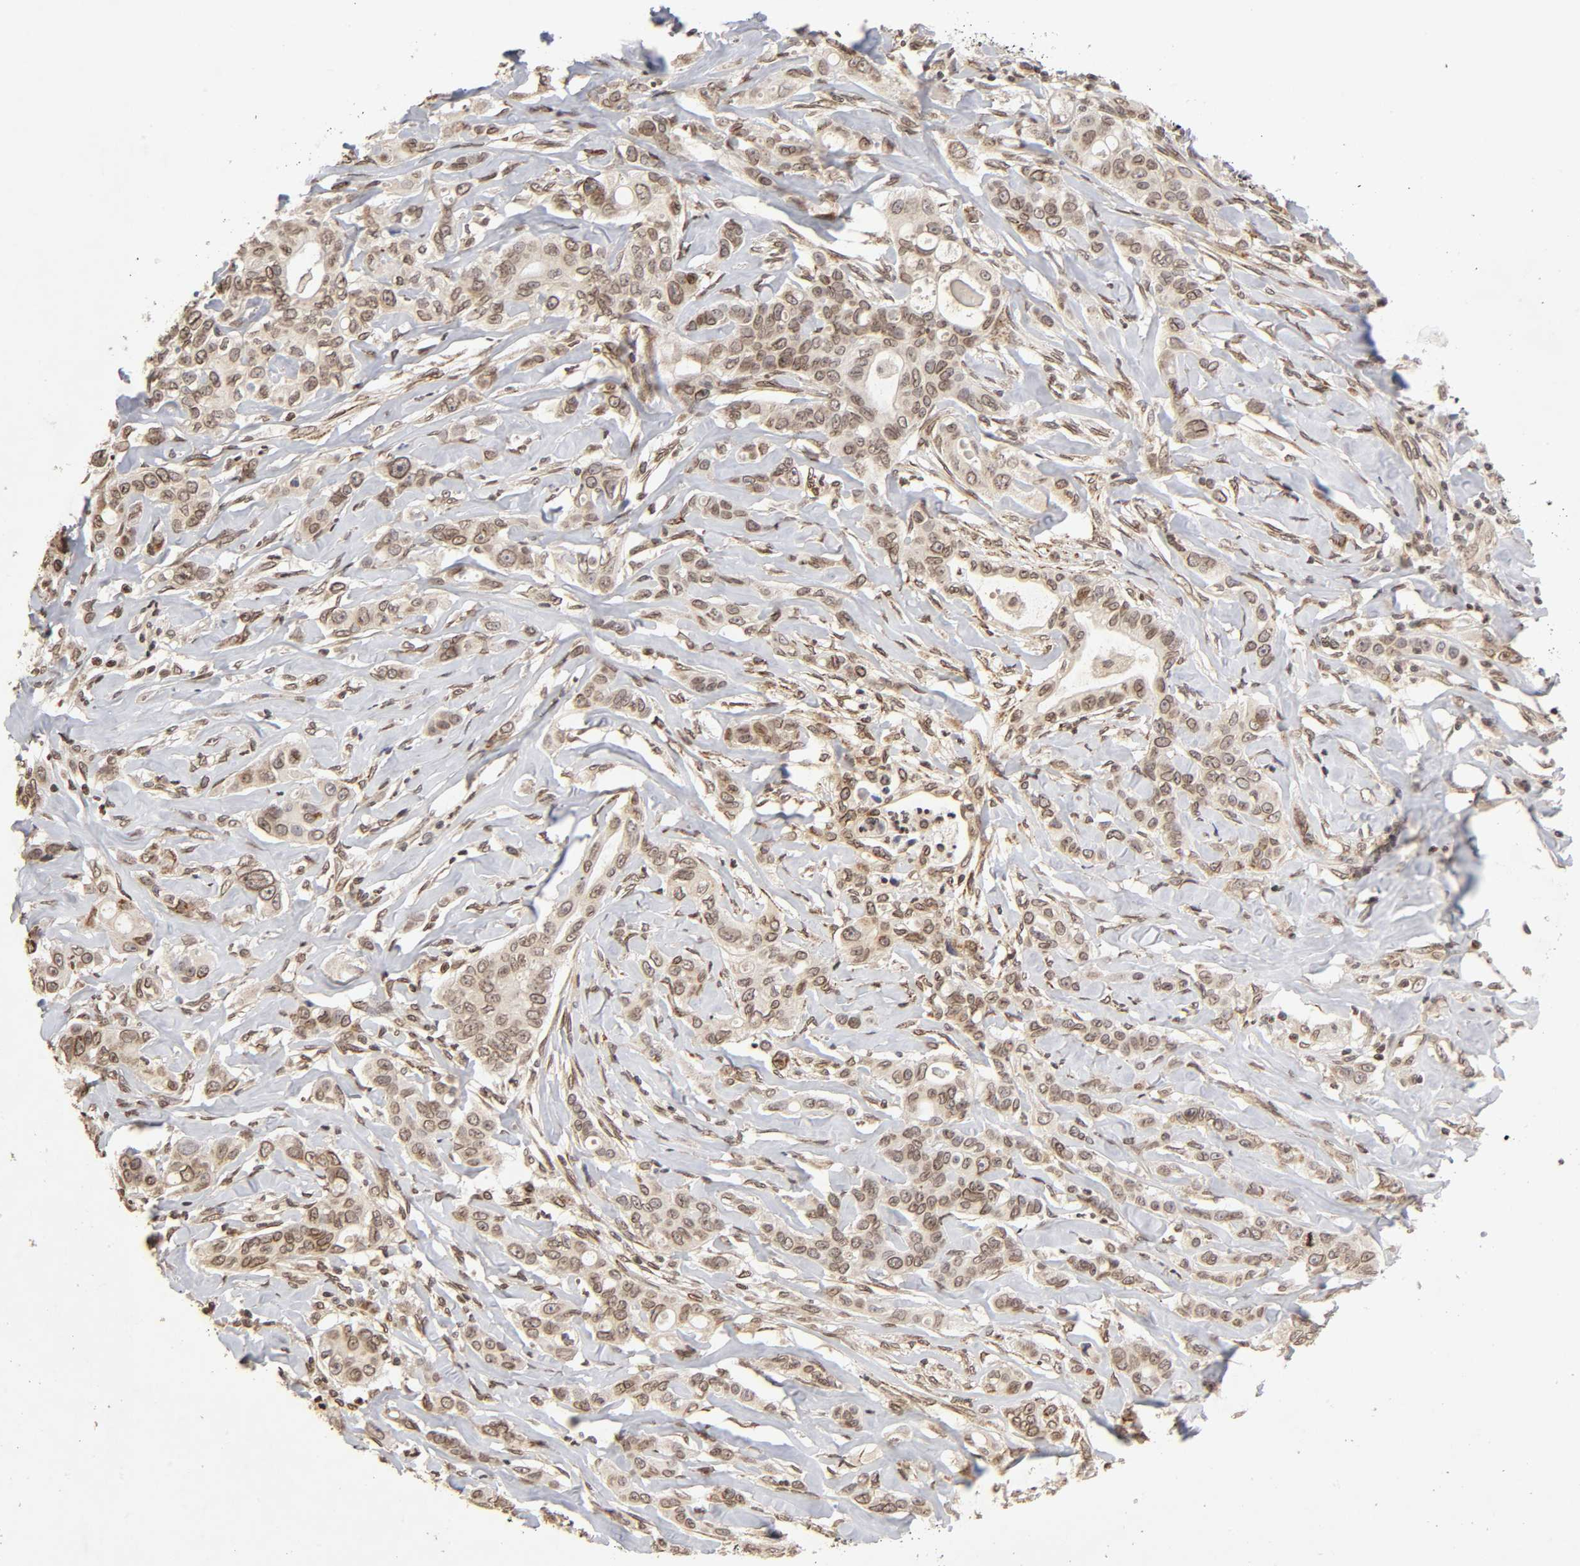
{"staining": {"intensity": "weak", "quantity": ">75%", "location": "cytoplasmic/membranous,nuclear"}, "tissue": "liver cancer", "cell_type": "Tumor cells", "image_type": "cancer", "snomed": [{"axis": "morphology", "description": "Cholangiocarcinoma"}, {"axis": "topography", "description": "Liver"}], "caption": "Immunohistochemistry photomicrograph of human liver cancer stained for a protein (brown), which reveals low levels of weak cytoplasmic/membranous and nuclear staining in about >75% of tumor cells.", "gene": "MLLT6", "patient": {"sex": "female", "age": 67}}